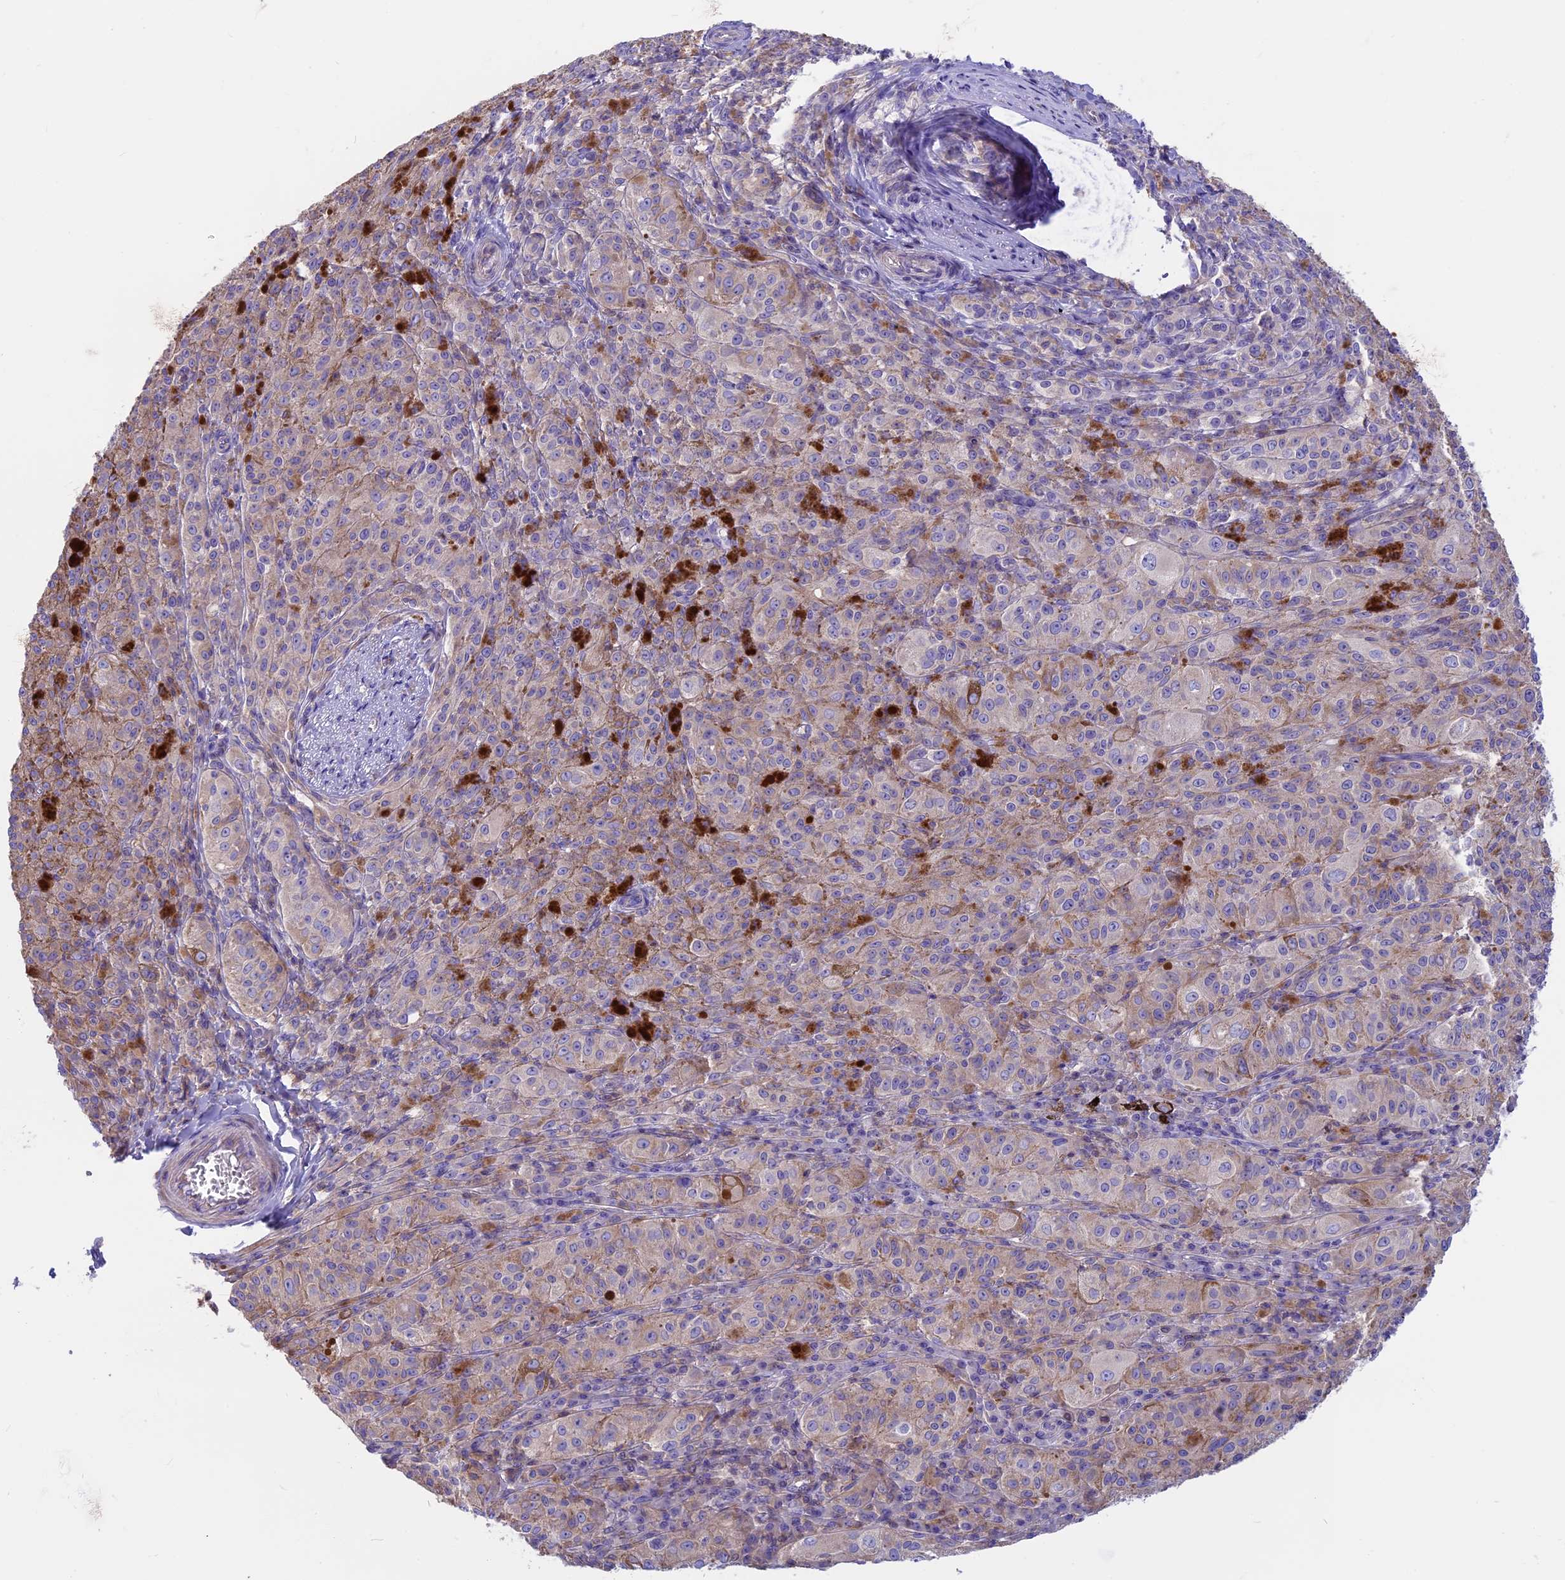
{"staining": {"intensity": "weak", "quantity": "25%-75%", "location": "cytoplasmic/membranous"}, "tissue": "melanoma", "cell_type": "Tumor cells", "image_type": "cancer", "snomed": [{"axis": "morphology", "description": "Malignant melanoma, NOS"}, {"axis": "topography", "description": "Skin"}], "caption": "Immunohistochemistry (IHC) staining of melanoma, which displays low levels of weak cytoplasmic/membranous expression in approximately 25%-75% of tumor cells indicating weak cytoplasmic/membranous protein expression. The staining was performed using DAB (3,3'-diaminobenzidine) (brown) for protein detection and nuclei were counterstained in hematoxylin (blue).", "gene": "CDAN1", "patient": {"sex": "female", "age": 52}}